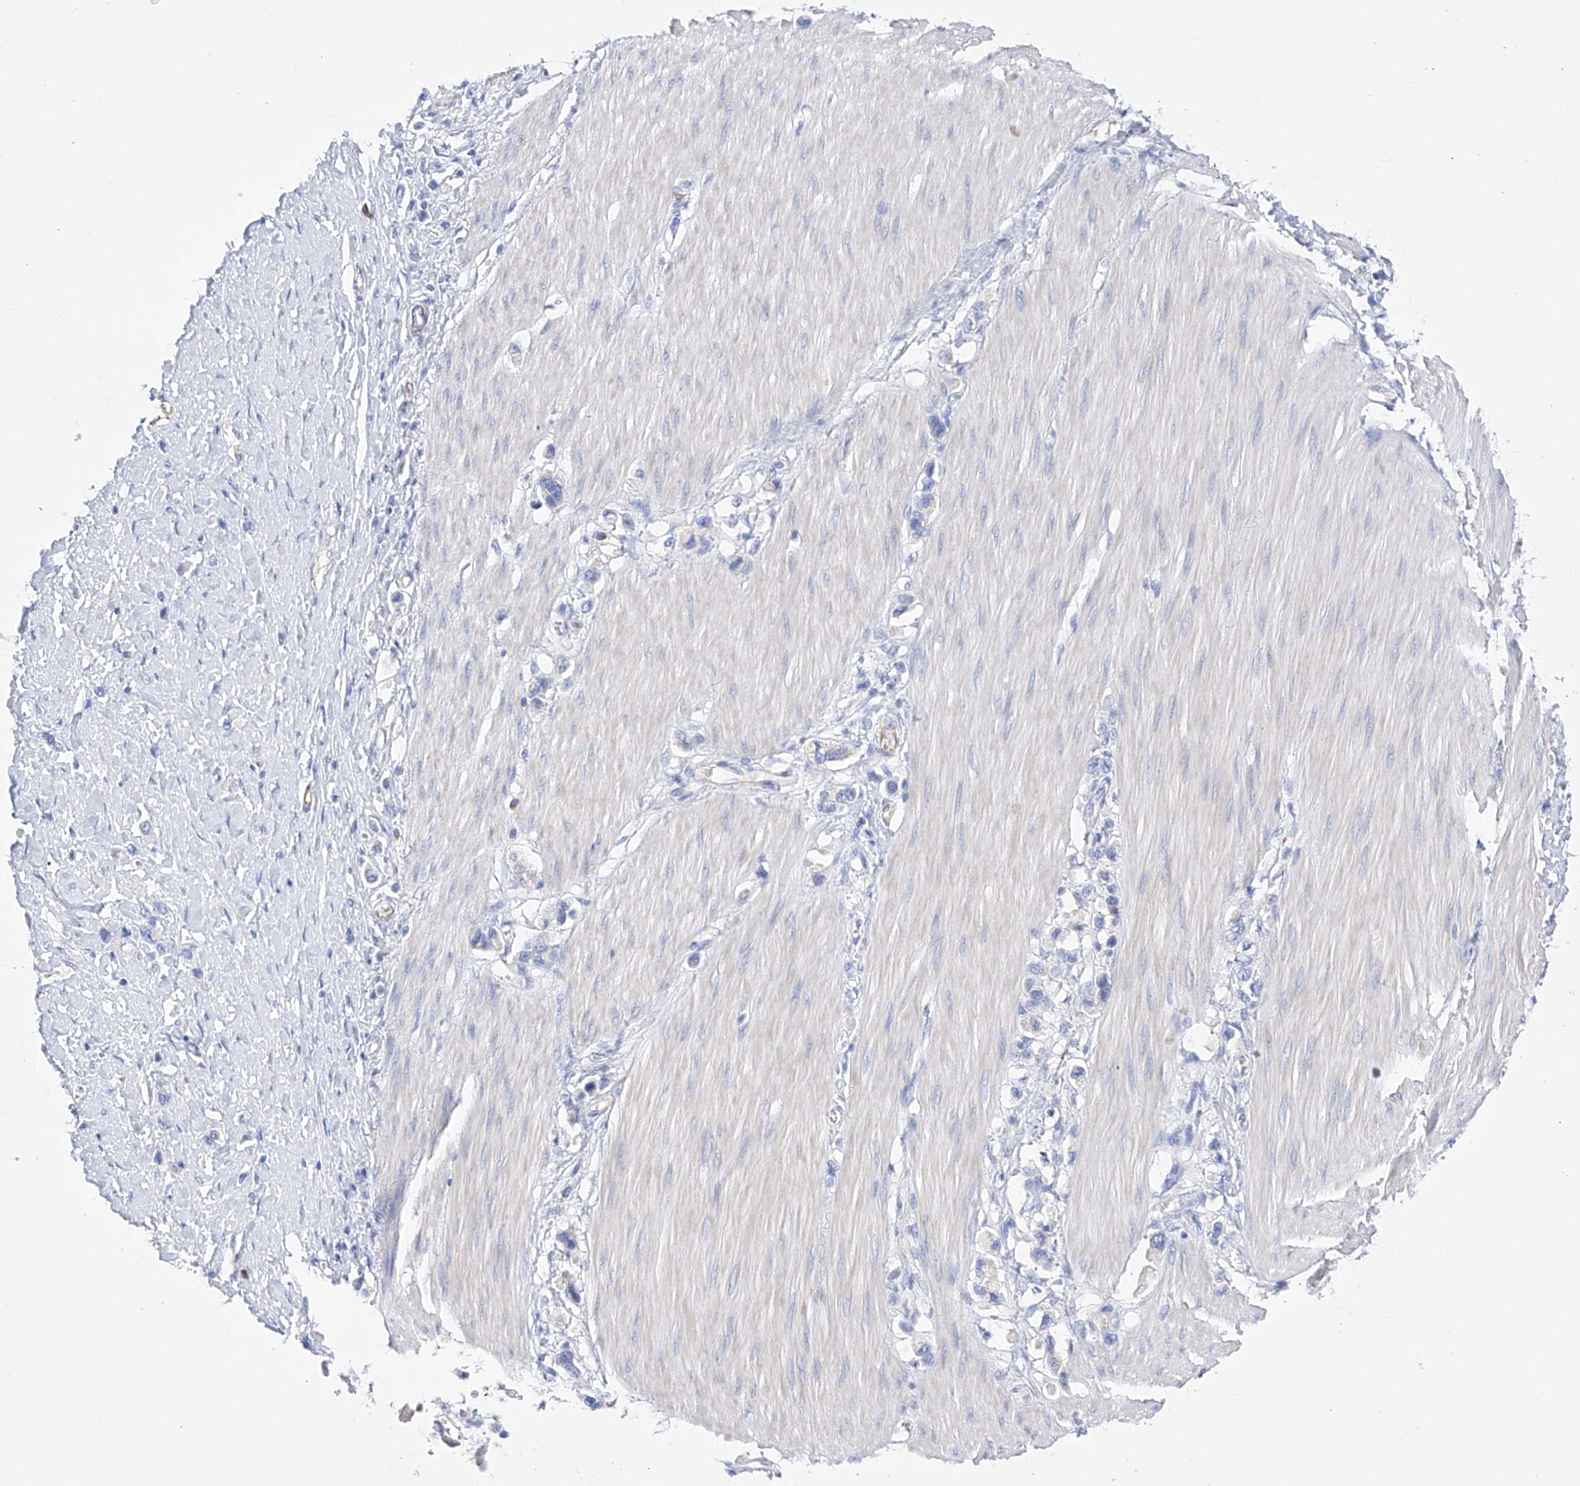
{"staining": {"intensity": "negative", "quantity": "none", "location": "none"}, "tissue": "stomach cancer", "cell_type": "Tumor cells", "image_type": "cancer", "snomed": [{"axis": "morphology", "description": "Adenocarcinoma, NOS"}, {"axis": "topography", "description": "Stomach"}], "caption": "Tumor cells show no significant expression in adenocarcinoma (stomach).", "gene": "FLG", "patient": {"sex": "female", "age": 65}}